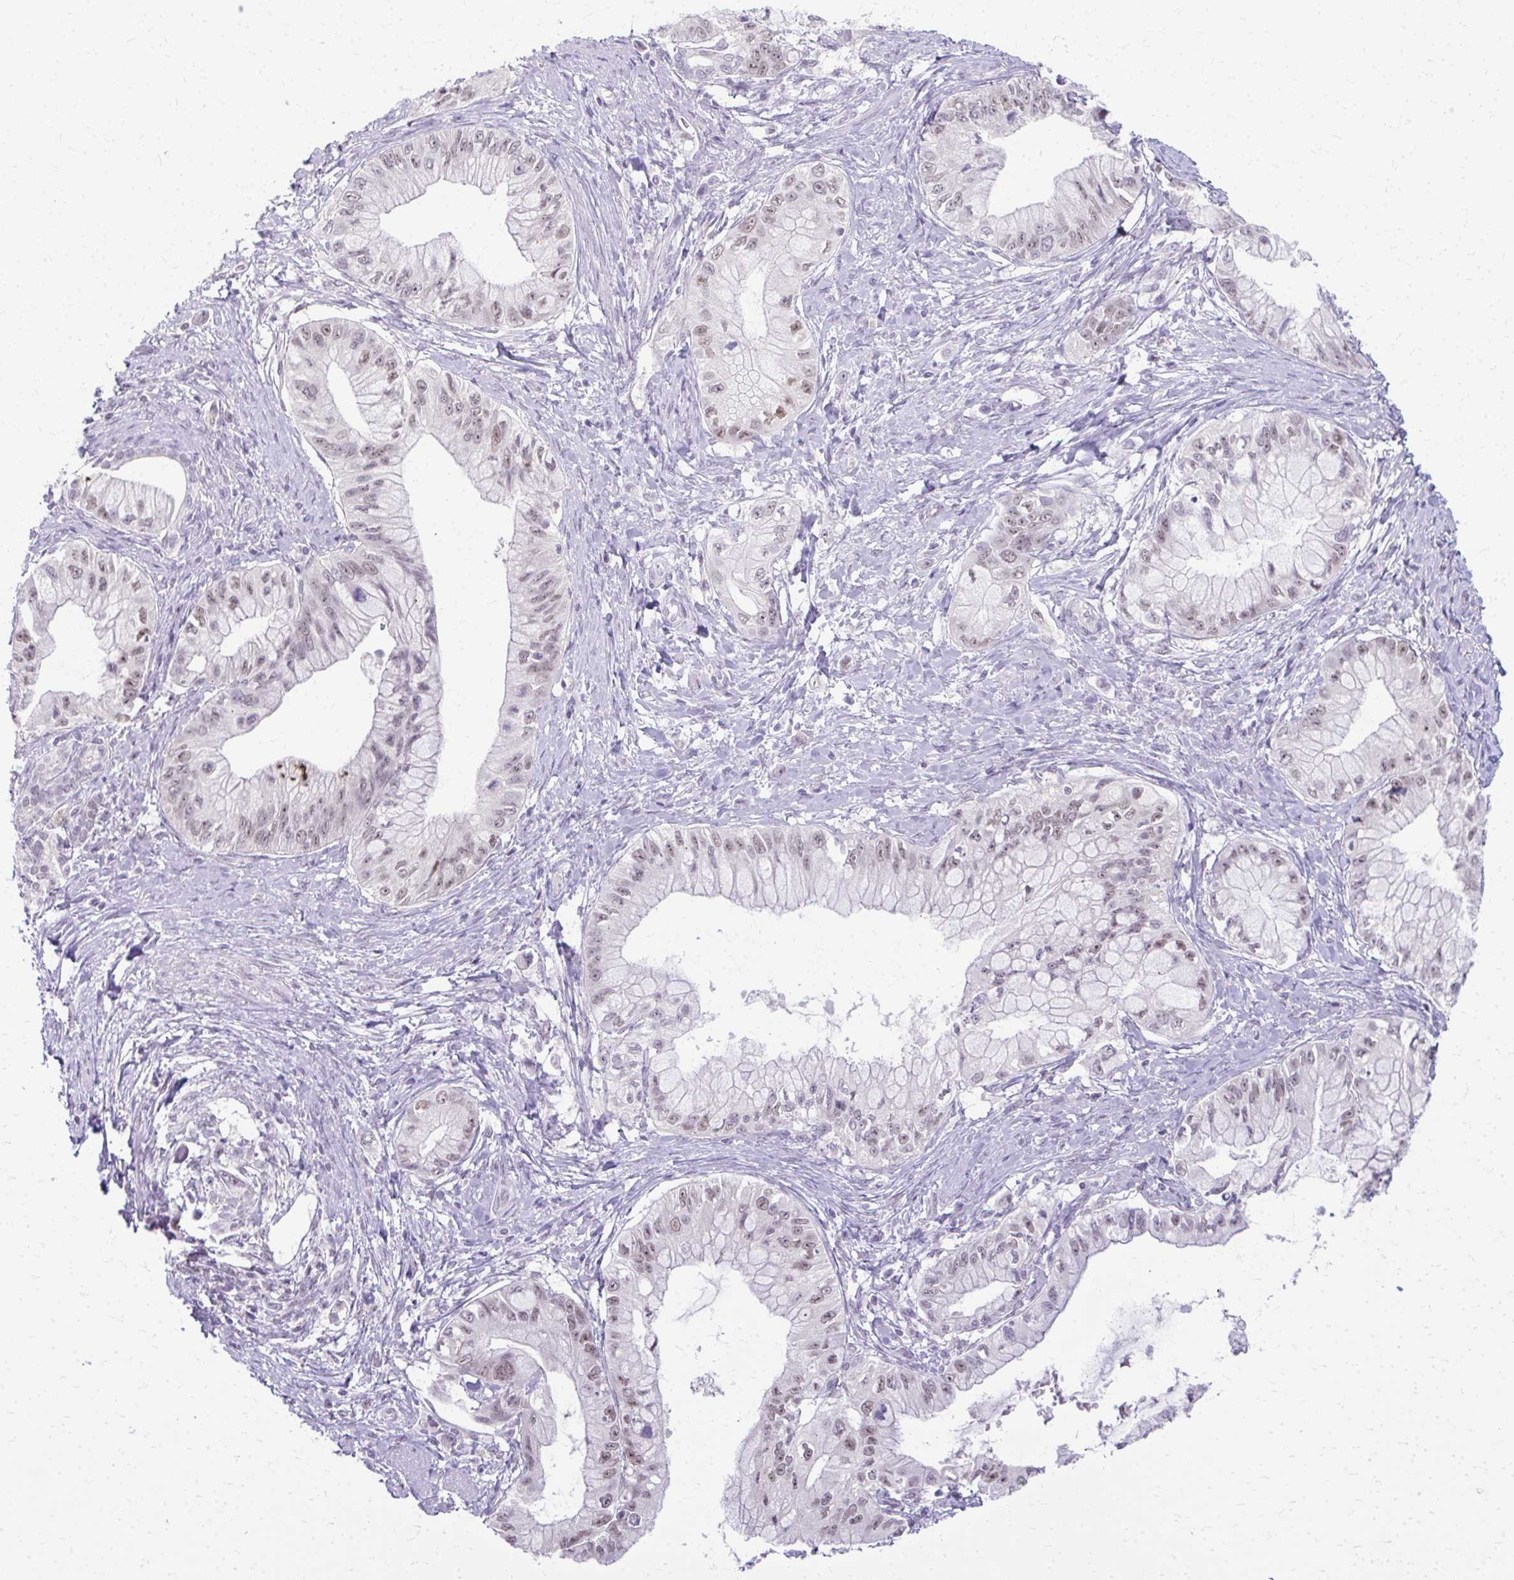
{"staining": {"intensity": "weak", "quantity": ">75%", "location": "nuclear"}, "tissue": "pancreatic cancer", "cell_type": "Tumor cells", "image_type": "cancer", "snomed": [{"axis": "morphology", "description": "Adenocarcinoma, NOS"}, {"axis": "topography", "description": "Pancreas"}], "caption": "Protein staining by IHC demonstrates weak nuclear positivity in about >75% of tumor cells in pancreatic cancer (adenocarcinoma).", "gene": "MAF1", "patient": {"sex": "male", "age": 48}}